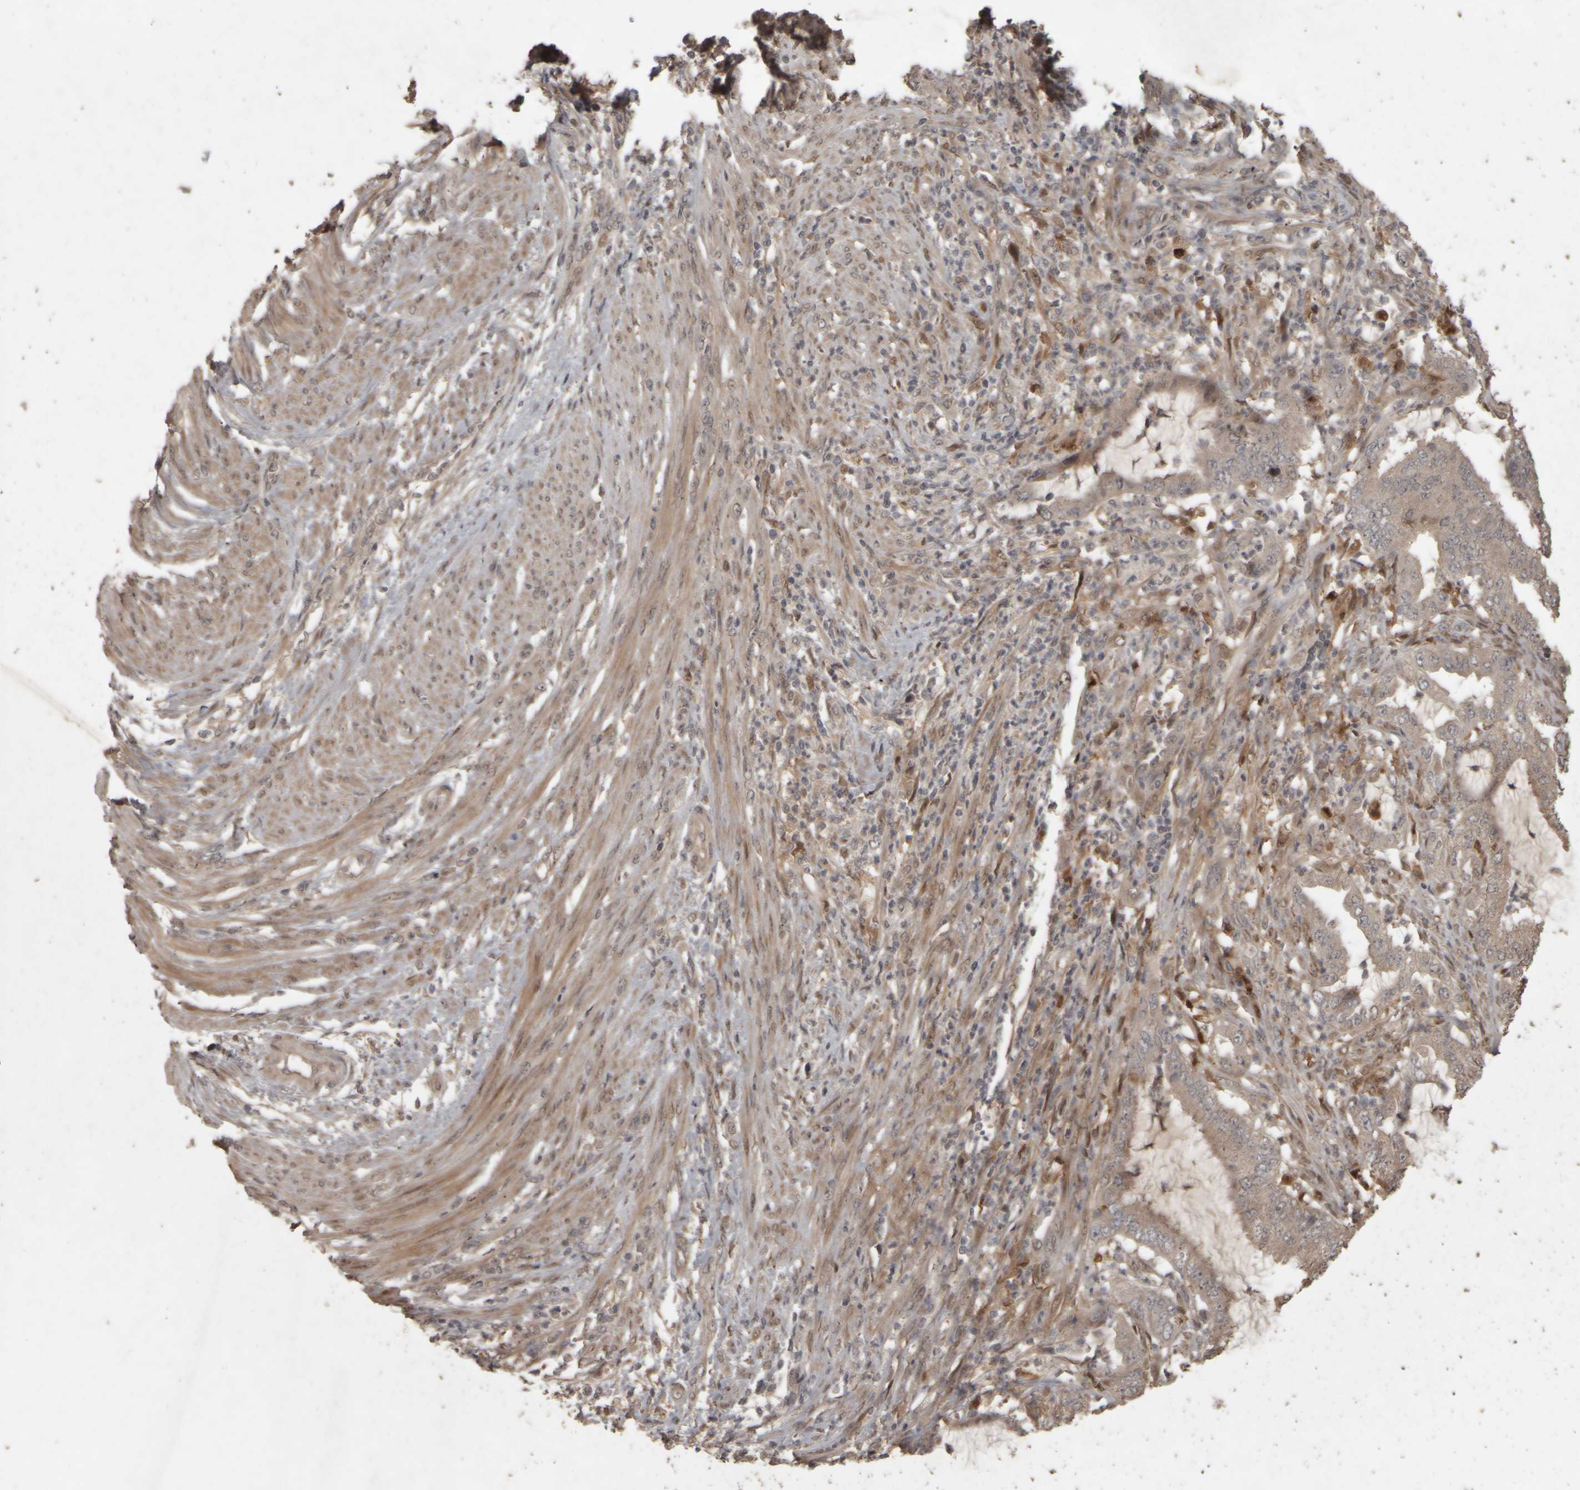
{"staining": {"intensity": "weak", "quantity": ">75%", "location": "cytoplasmic/membranous"}, "tissue": "endometrial cancer", "cell_type": "Tumor cells", "image_type": "cancer", "snomed": [{"axis": "morphology", "description": "Adenocarcinoma, NOS"}, {"axis": "topography", "description": "Endometrium"}], "caption": "Brown immunohistochemical staining in human endometrial adenocarcinoma demonstrates weak cytoplasmic/membranous positivity in about >75% of tumor cells. The staining is performed using DAB (3,3'-diaminobenzidine) brown chromogen to label protein expression. The nuclei are counter-stained blue using hematoxylin.", "gene": "ACO1", "patient": {"sex": "female", "age": 51}}